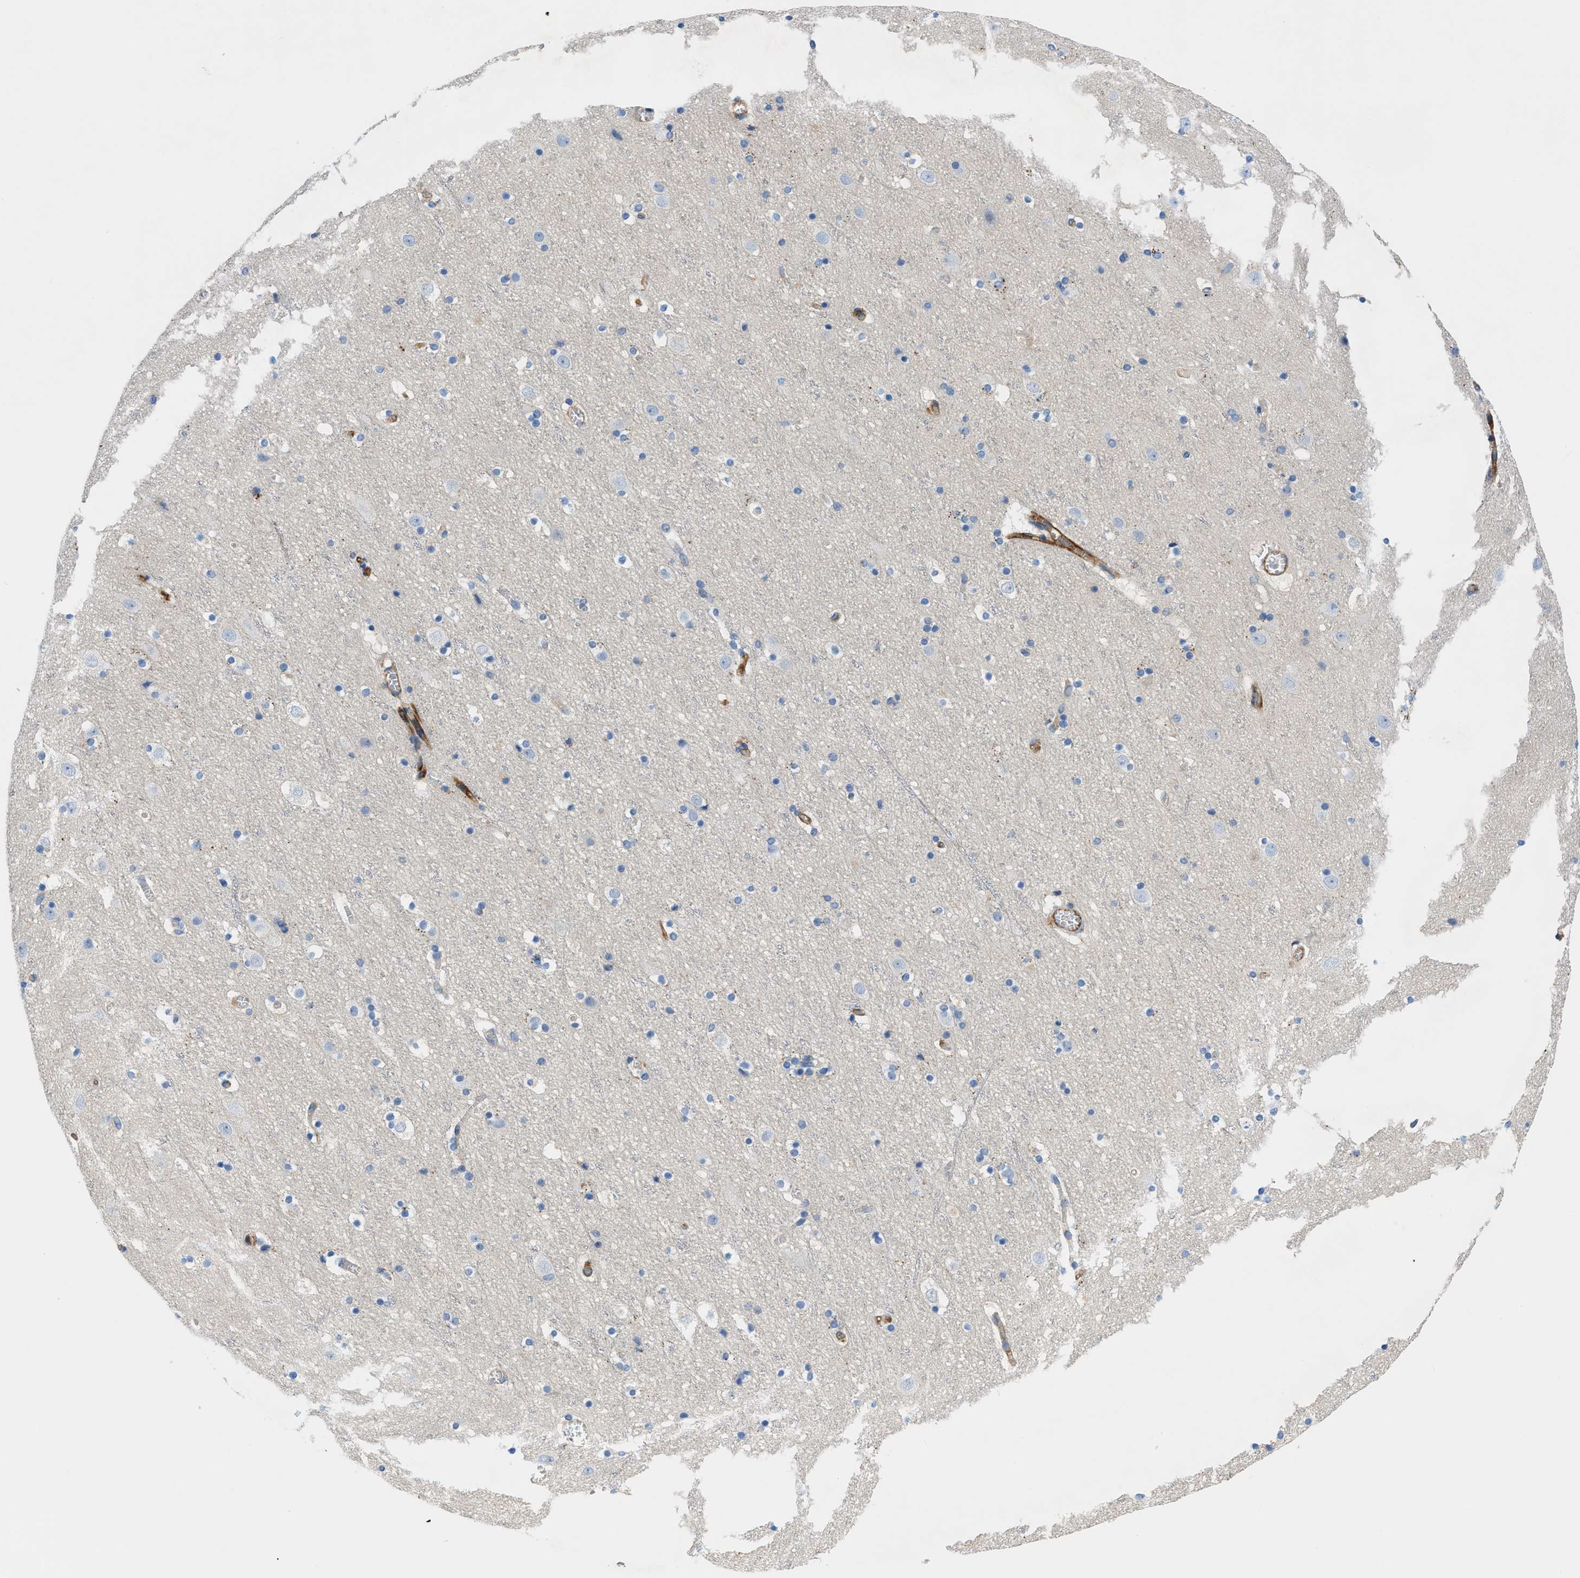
{"staining": {"intensity": "strong", "quantity": "<25%", "location": "cytoplasmic/membranous"}, "tissue": "cerebral cortex", "cell_type": "Endothelial cells", "image_type": "normal", "snomed": [{"axis": "morphology", "description": "Normal tissue, NOS"}, {"axis": "topography", "description": "Cerebral cortex"}], "caption": "Immunohistochemistry (DAB (3,3'-diaminobenzidine)) staining of normal cerebral cortex exhibits strong cytoplasmic/membranous protein positivity in about <25% of endothelial cells.", "gene": "ORAI1", "patient": {"sex": "male", "age": 45}}